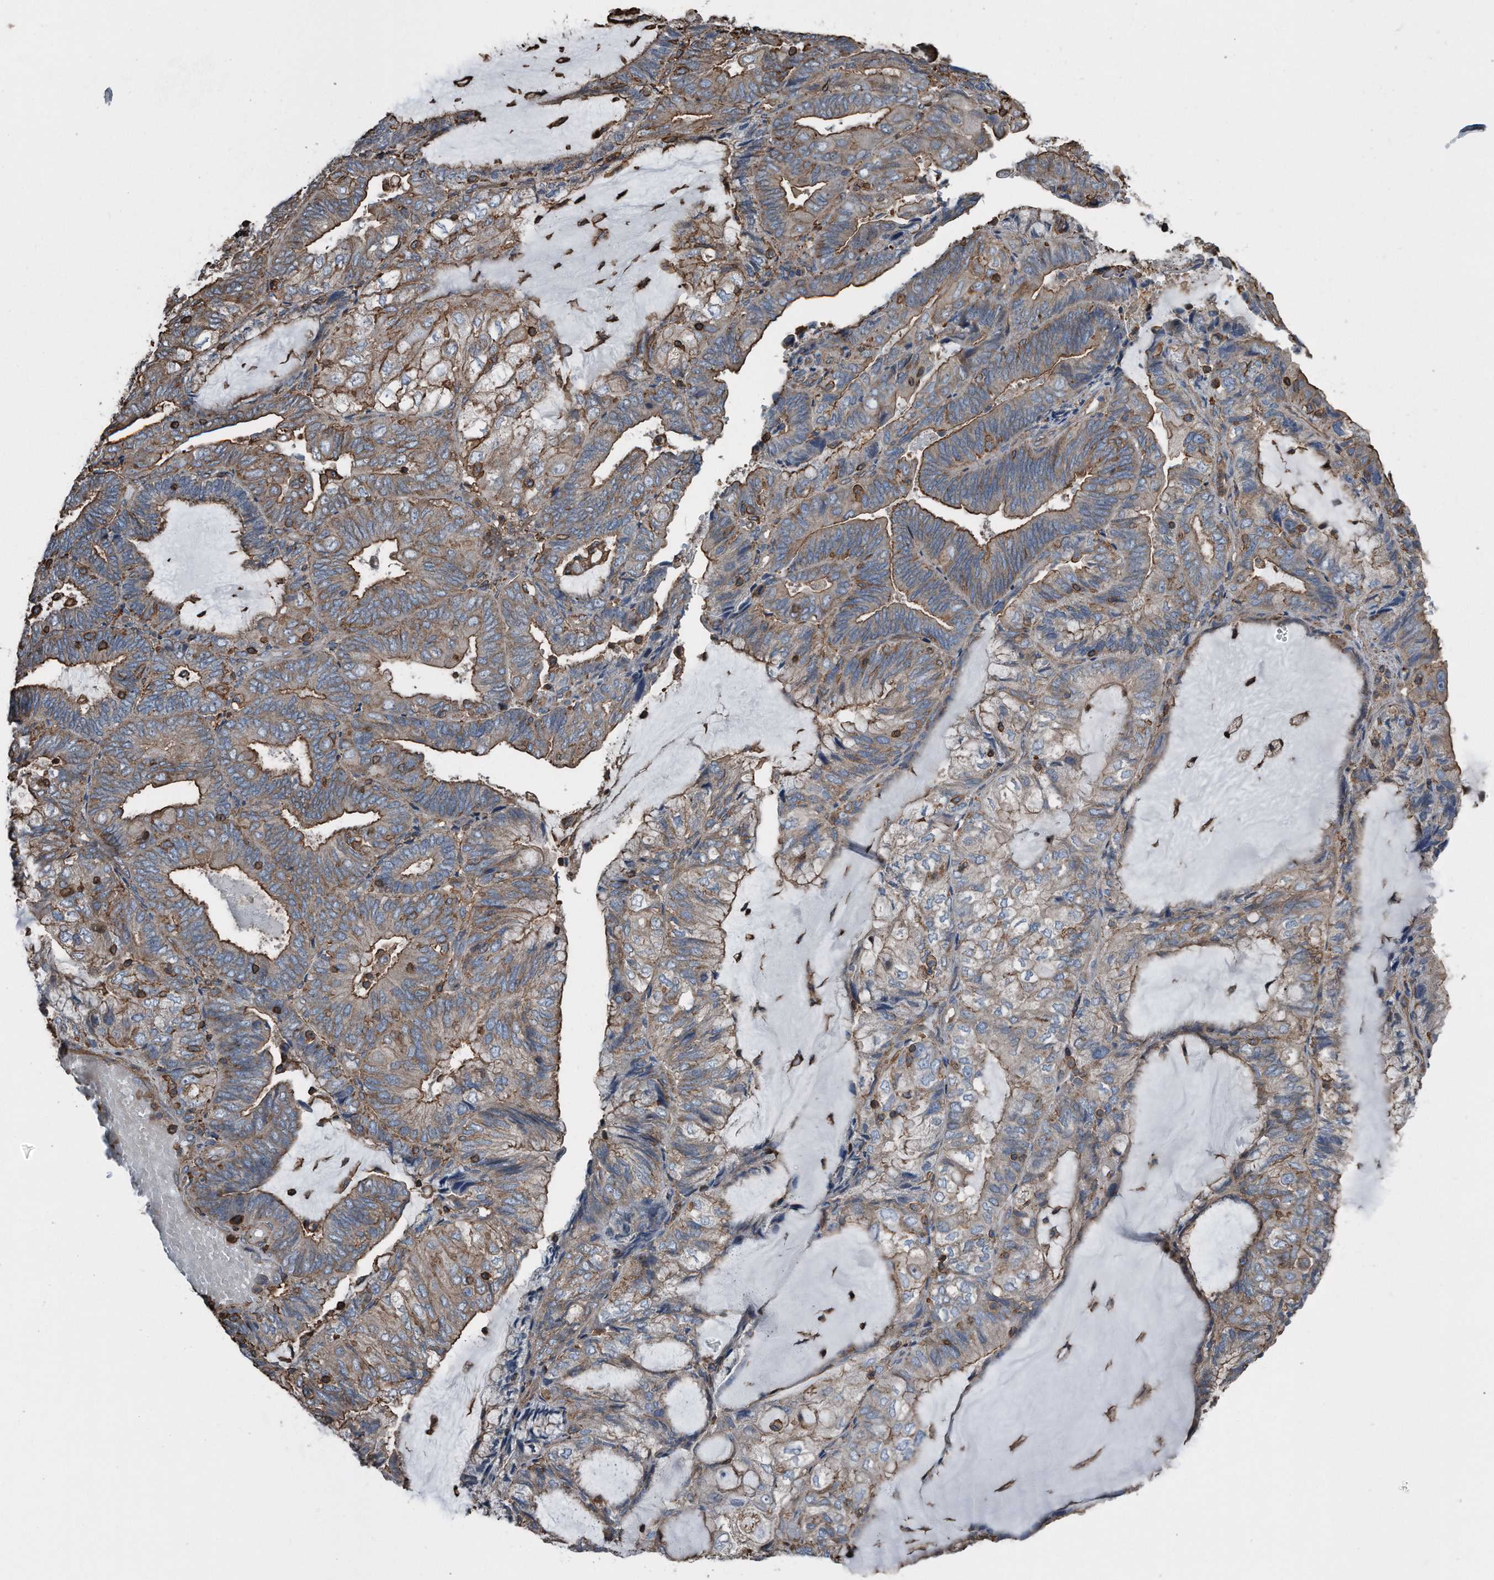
{"staining": {"intensity": "moderate", "quantity": ">75%", "location": "cytoplasmic/membranous"}, "tissue": "endometrial cancer", "cell_type": "Tumor cells", "image_type": "cancer", "snomed": [{"axis": "morphology", "description": "Adenocarcinoma, NOS"}, {"axis": "topography", "description": "Endometrium"}], "caption": "DAB immunohistochemical staining of endometrial cancer shows moderate cytoplasmic/membranous protein positivity in approximately >75% of tumor cells.", "gene": "RSPO3", "patient": {"sex": "female", "age": 81}}